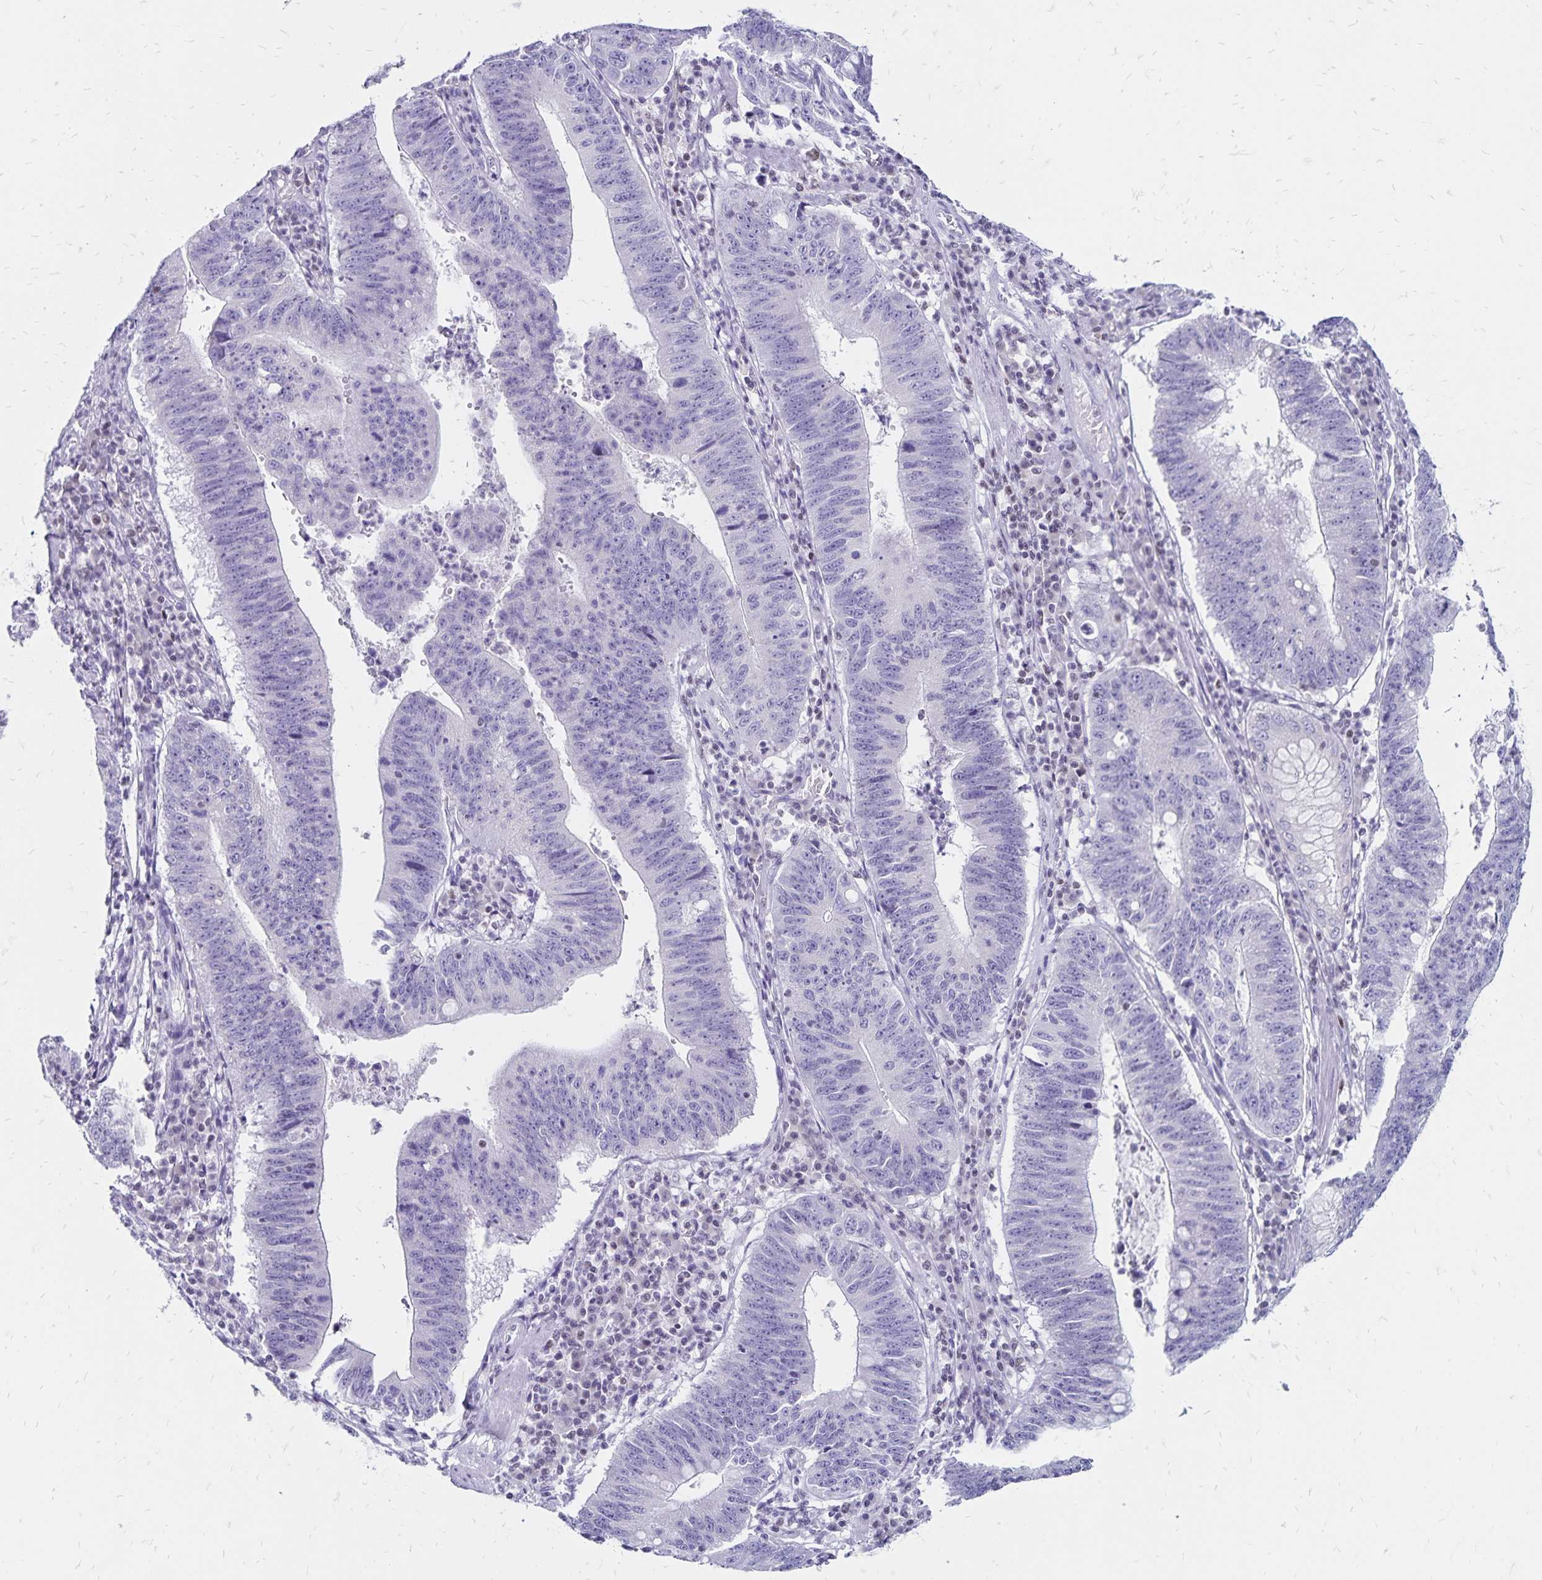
{"staining": {"intensity": "negative", "quantity": "none", "location": "none"}, "tissue": "stomach cancer", "cell_type": "Tumor cells", "image_type": "cancer", "snomed": [{"axis": "morphology", "description": "Adenocarcinoma, NOS"}, {"axis": "topography", "description": "Stomach"}], "caption": "Image shows no significant protein expression in tumor cells of adenocarcinoma (stomach).", "gene": "IKZF1", "patient": {"sex": "male", "age": 59}}